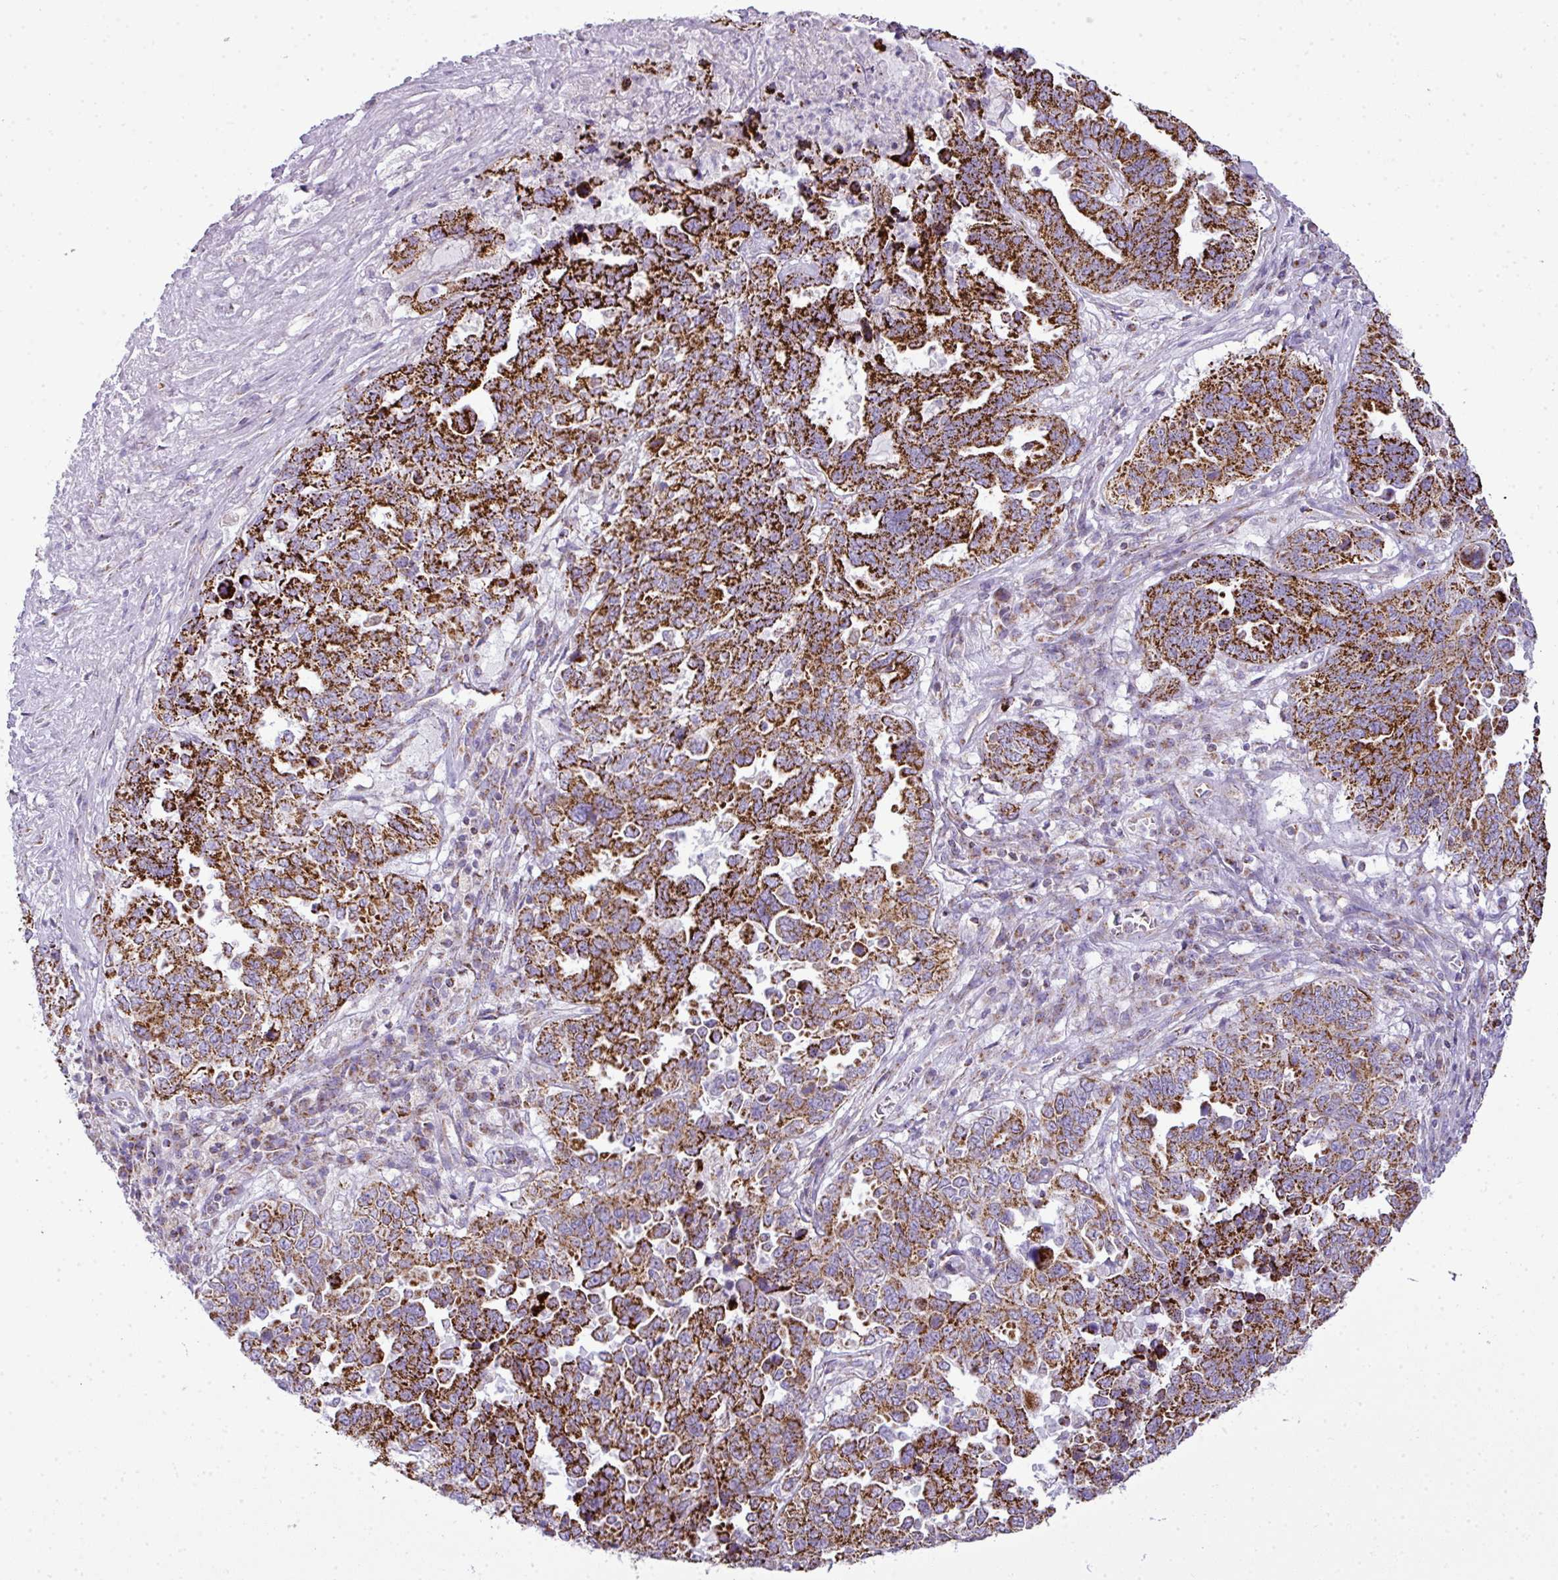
{"staining": {"intensity": "strong", "quantity": ">75%", "location": "cytoplasmic/membranous"}, "tissue": "ovarian cancer", "cell_type": "Tumor cells", "image_type": "cancer", "snomed": [{"axis": "morphology", "description": "Carcinoma, endometroid"}, {"axis": "topography", "description": "Ovary"}], "caption": "Strong cytoplasmic/membranous protein expression is present in approximately >75% of tumor cells in ovarian cancer (endometroid carcinoma). Nuclei are stained in blue.", "gene": "ZNF81", "patient": {"sex": "female", "age": 62}}